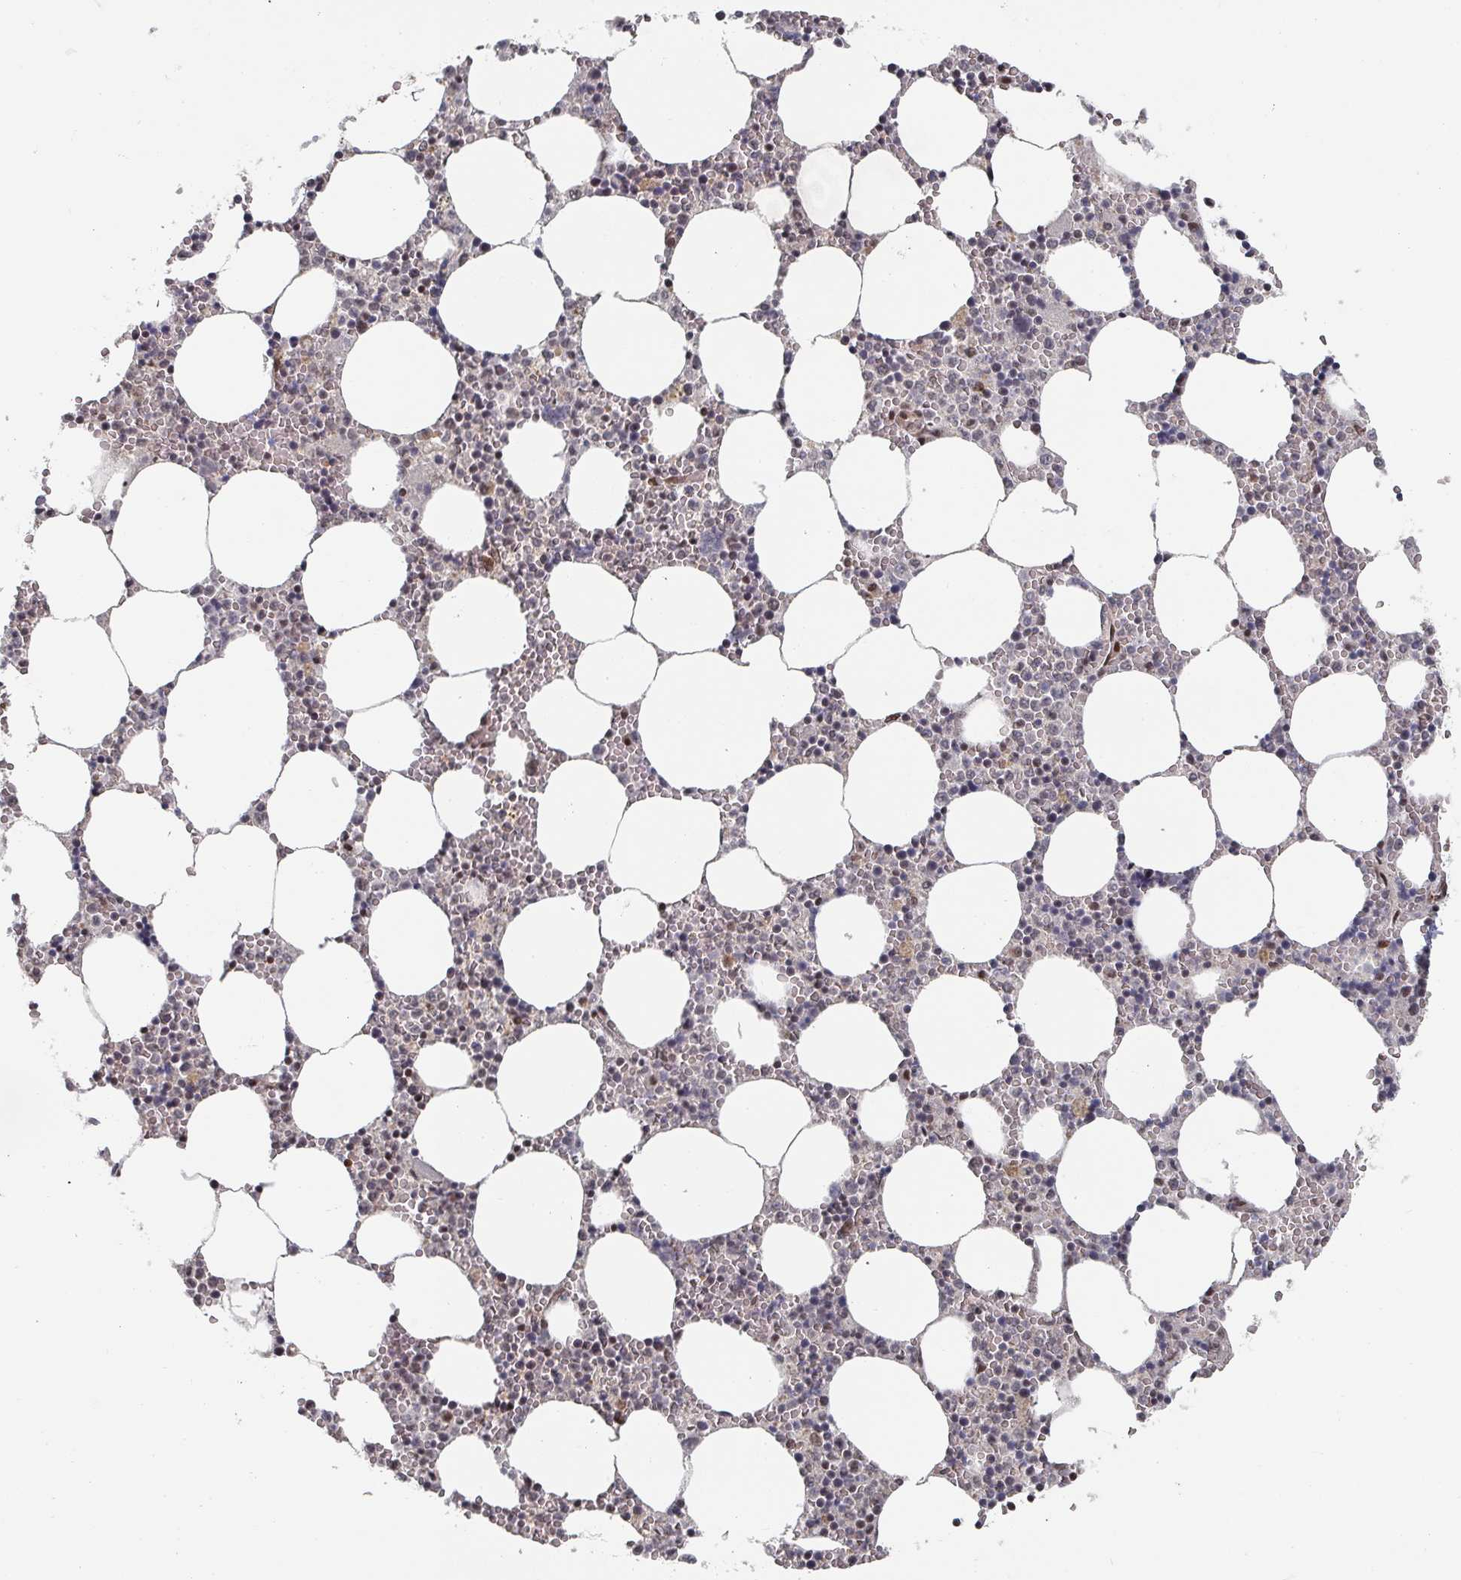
{"staining": {"intensity": "weak", "quantity": "<25%", "location": "nuclear"}, "tissue": "bone marrow", "cell_type": "Hematopoietic cells", "image_type": "normal", "snomed": [{"axis": "morphology", "description": "Normal tissue, NOS"}, {"axis": "topography", "description": "Bone marrow"}], "caption": "IHC histopathology image of benign bone marrow: bone marrow stained with DAB reveals no significant protein staining in hematopoietic cells.", "gene": "KIF1C", "patient": {"sex": "female", "age": 64}}